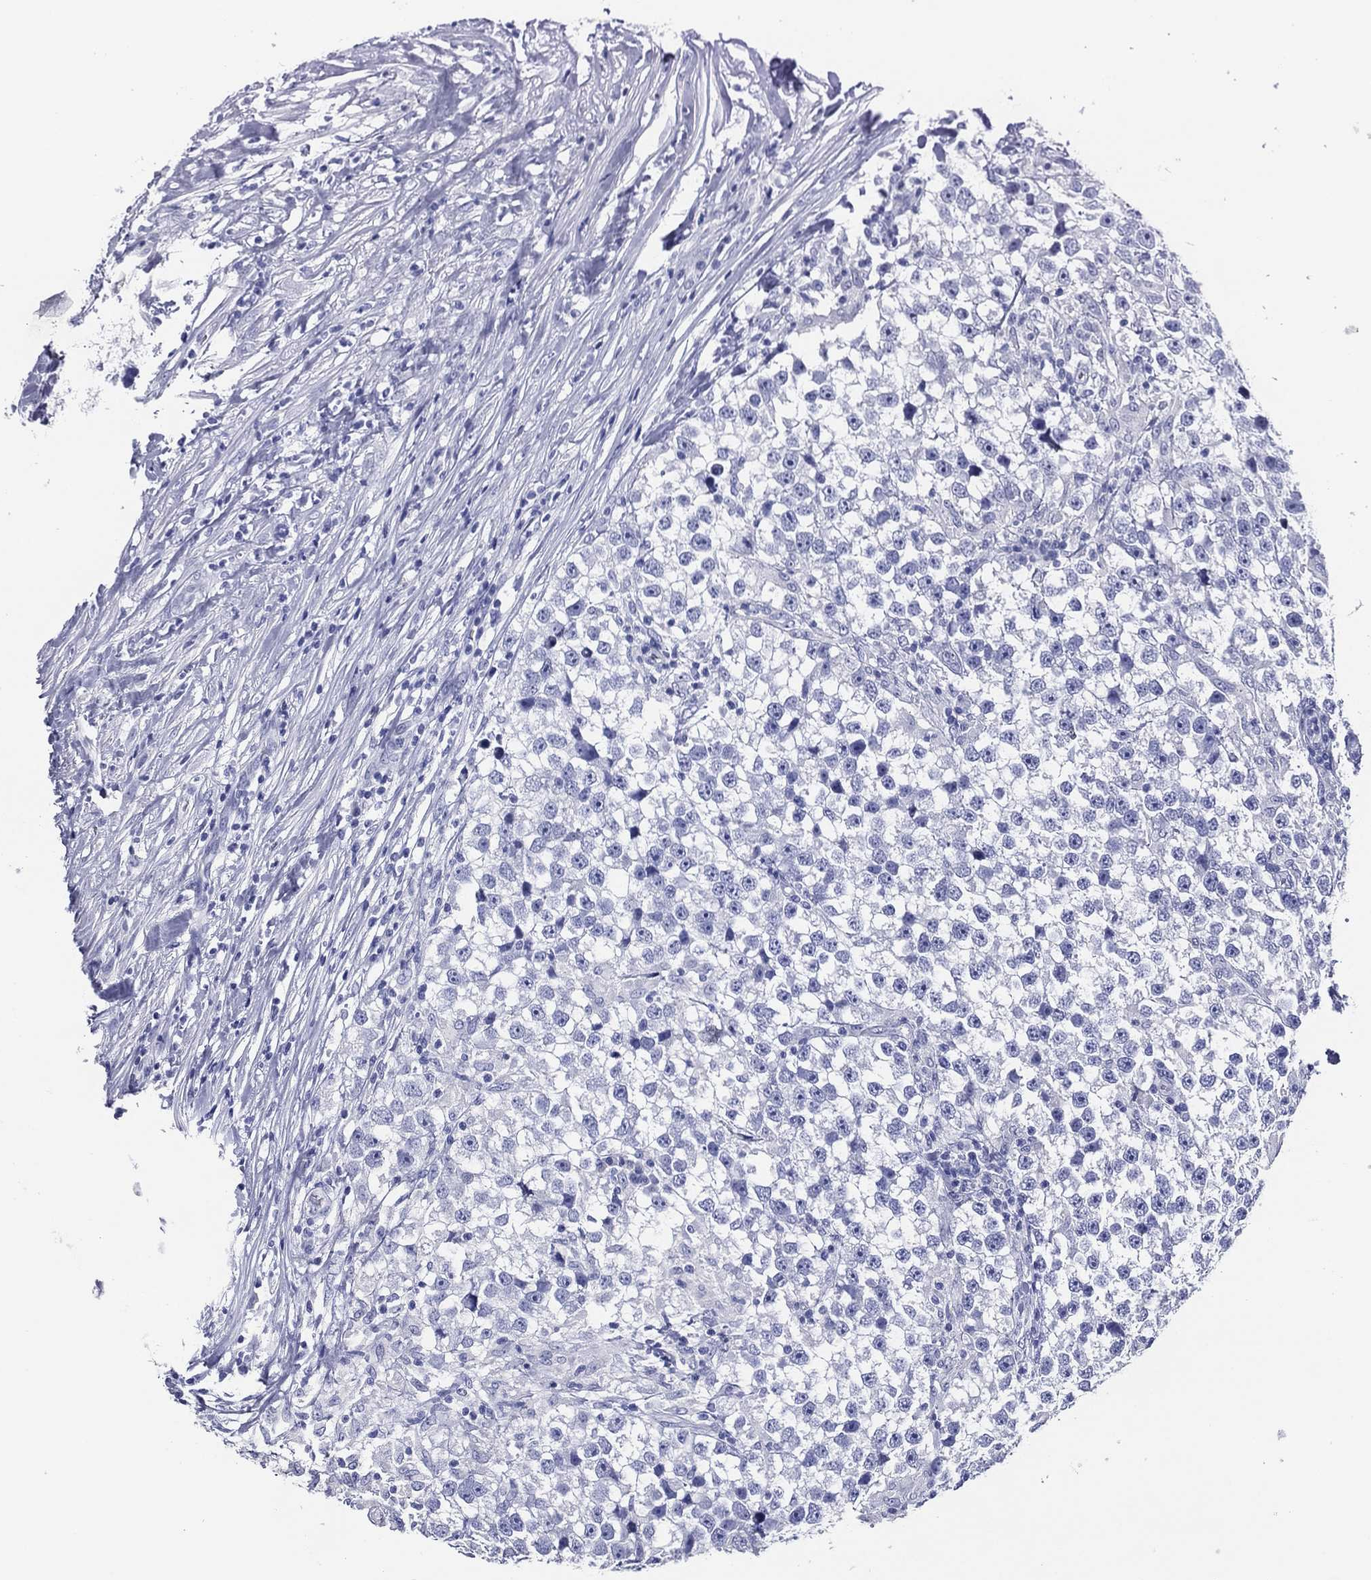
{"staining": {"intensity": "negative", "quantity": "none", "location": "none"}, "tissue": "testis cancer", "cell_type": "Tumor cells", "image_type": "cancer", "snomed": [{"axis": "morphology", "description": "Seminoma, NOS"}, {"axis": "topography", "description": "Testis"}], "caption": "Immunohistochemistry (IHC) micrograph of neoplastic tissue: testis cancer (seminoma) stained with DAB exhibits no significant protein staining in tumor cells.", "gene": "ACE2", "patient": {"sex": "male", "age": 46}}